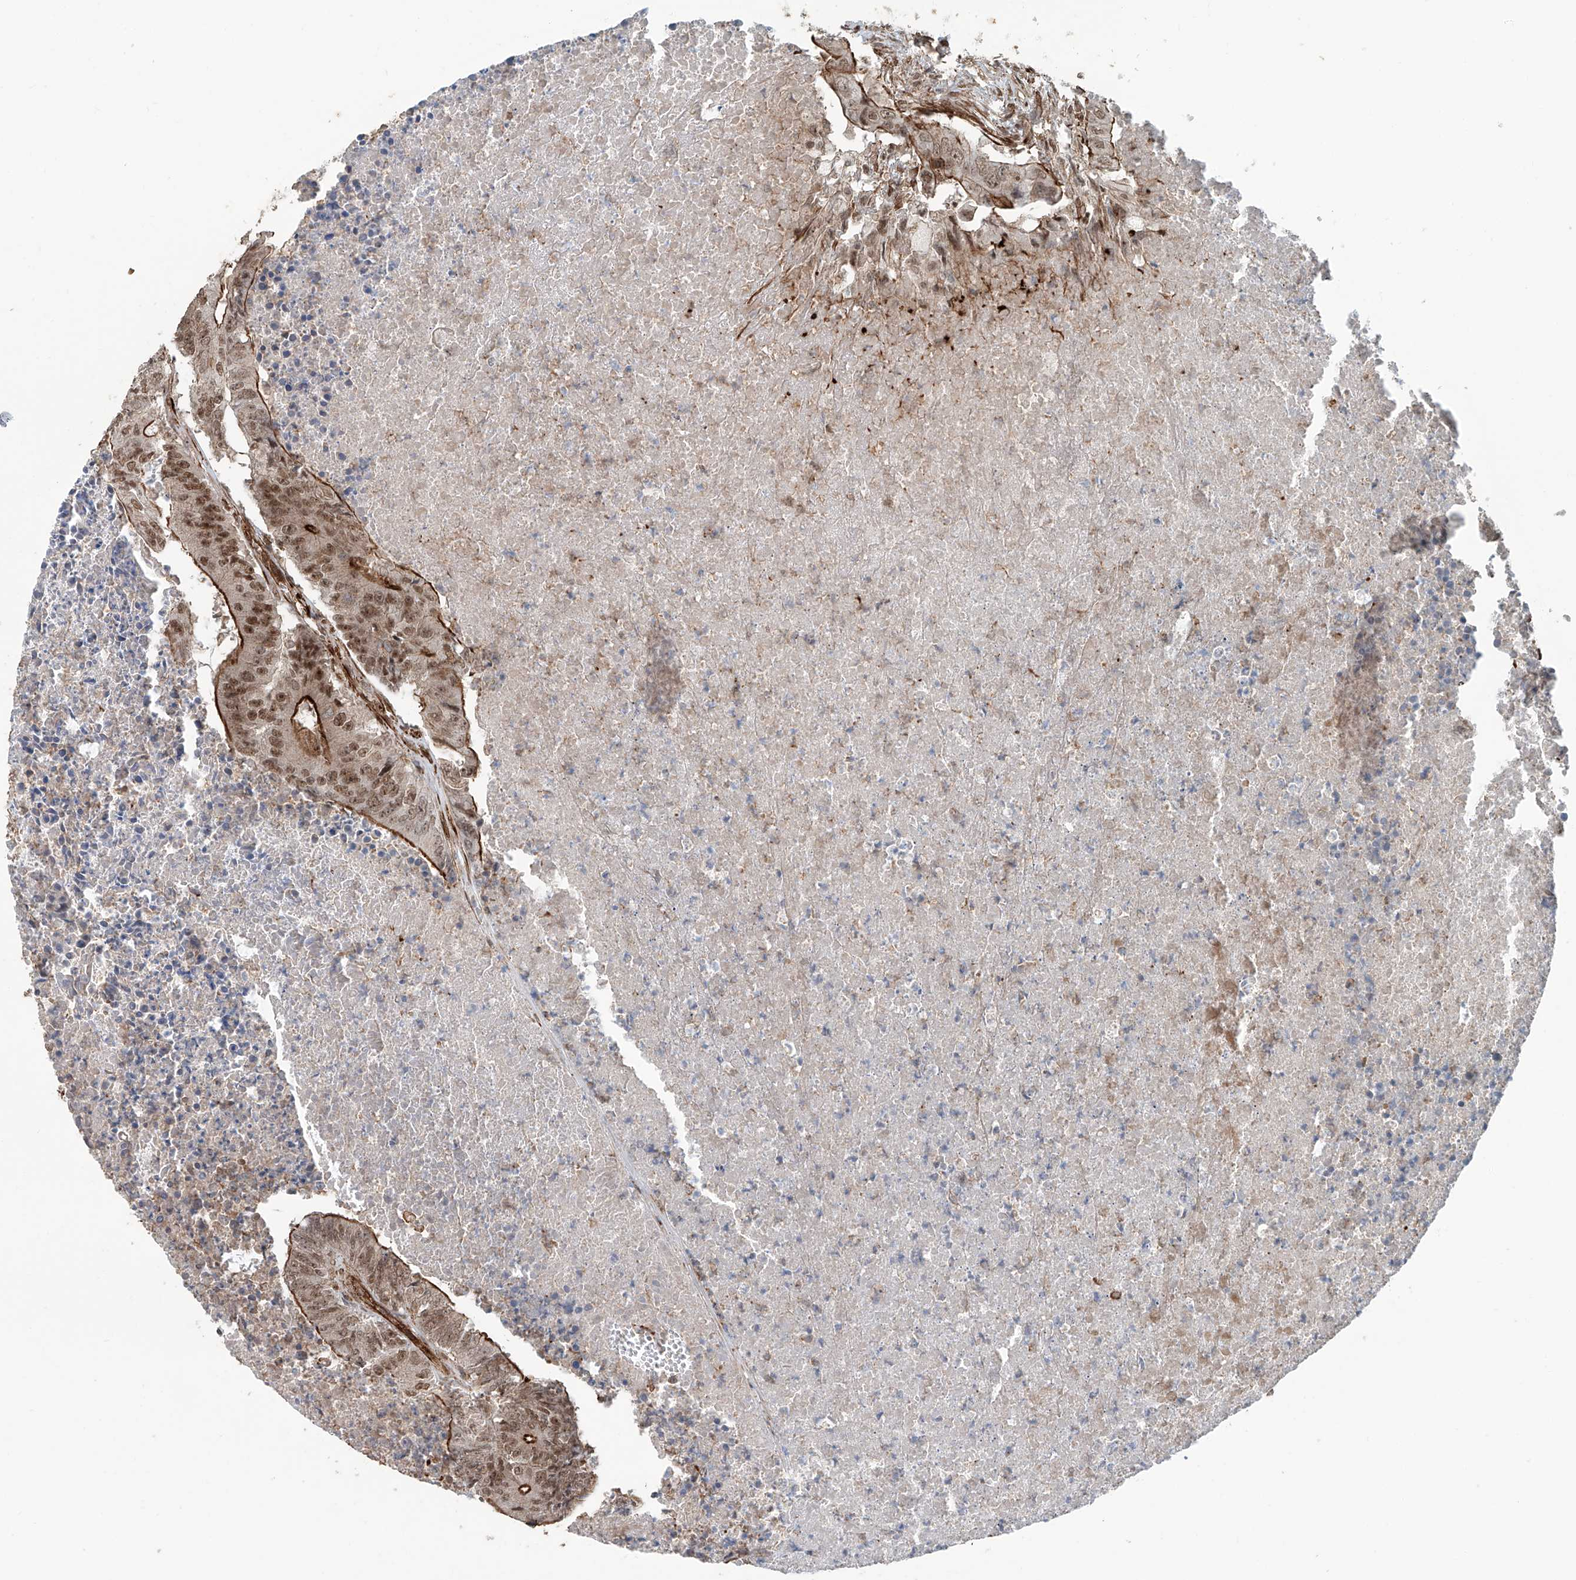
{"staining": {"intensity": "moderate", "quantity": ">75%", "location": "cytoplasmic/membranous,nuclear"}, "tissue": "colorectal cancer", "cell_type": "Tumor cells", "image_type": "cancer", "snomed": [{"axis": "morphology", "description": "Adenocarcinoma, NOS"}, {"axis": "topography", "description": "Colon"}], "caption": "A histopathology image of human colorectal adenocarcinoma stained for a protein reveals moderate cytoplasmic/membranous and nuclear brown staining in tumor cells.", "gene": "SDE2", "patient": {"sex": "male", "age": 87}}